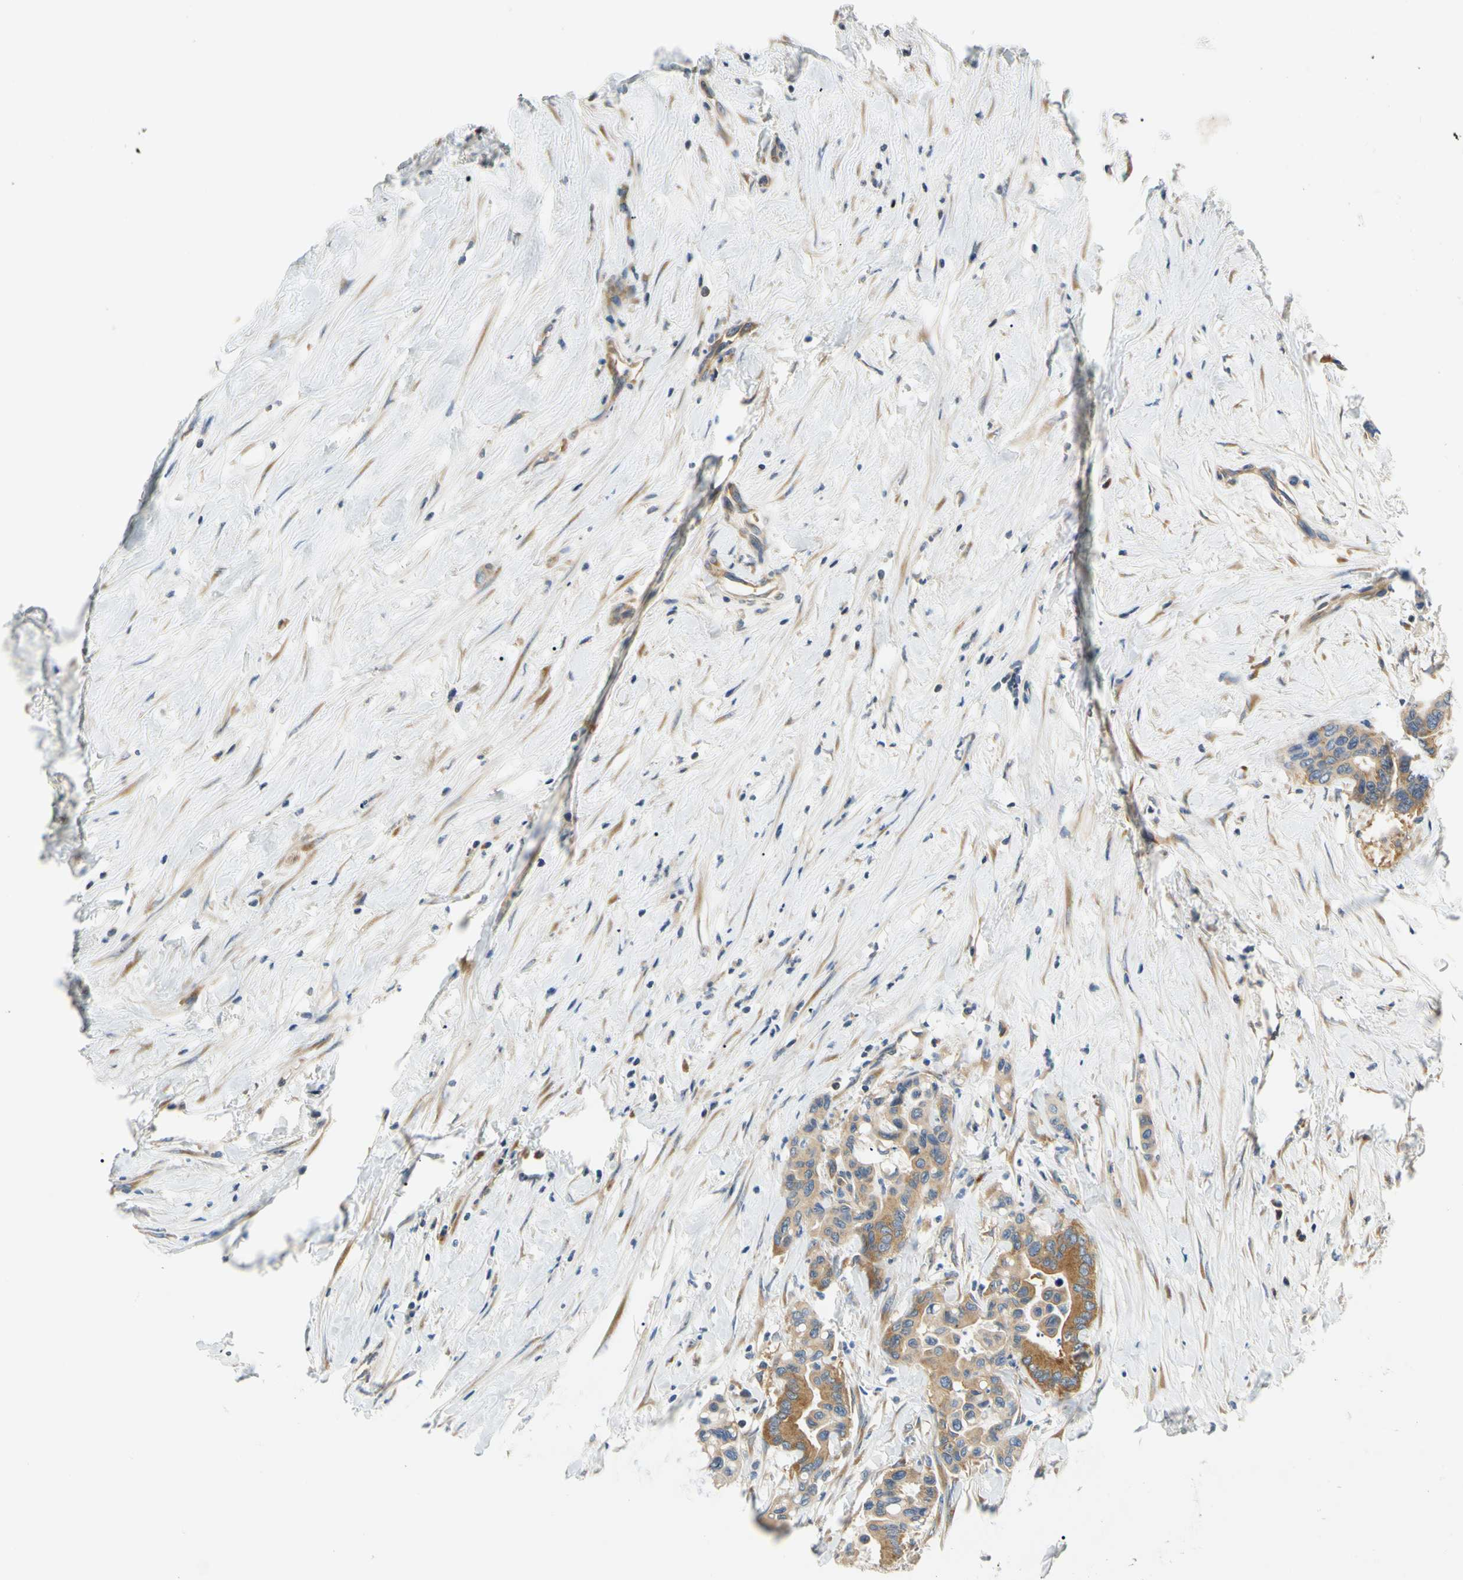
{"staining": {"intensity": "moderate", "quantity": ">75%", "location": "cytoplasmic/membranous"}, "tissue": "colorectal cancer", "cell_type": "Tumor cells", "image_type": "cancer", "snomed": [{"axis": "morphology", "description": "Normal tissue, NOS"}, {"axis": "morphology", "description": "Adenocarcinoma, NOS"}, {"axis": "topography", "description": "Colon"}], "caption": "A micrograph of colorectal adenocarcinoma stained for a protein reveals moderate cytoplasmic/membranous brown staining in tumor cells.", "gene": "LRRC47", "patient": {"sex": "male", "age": 82}}